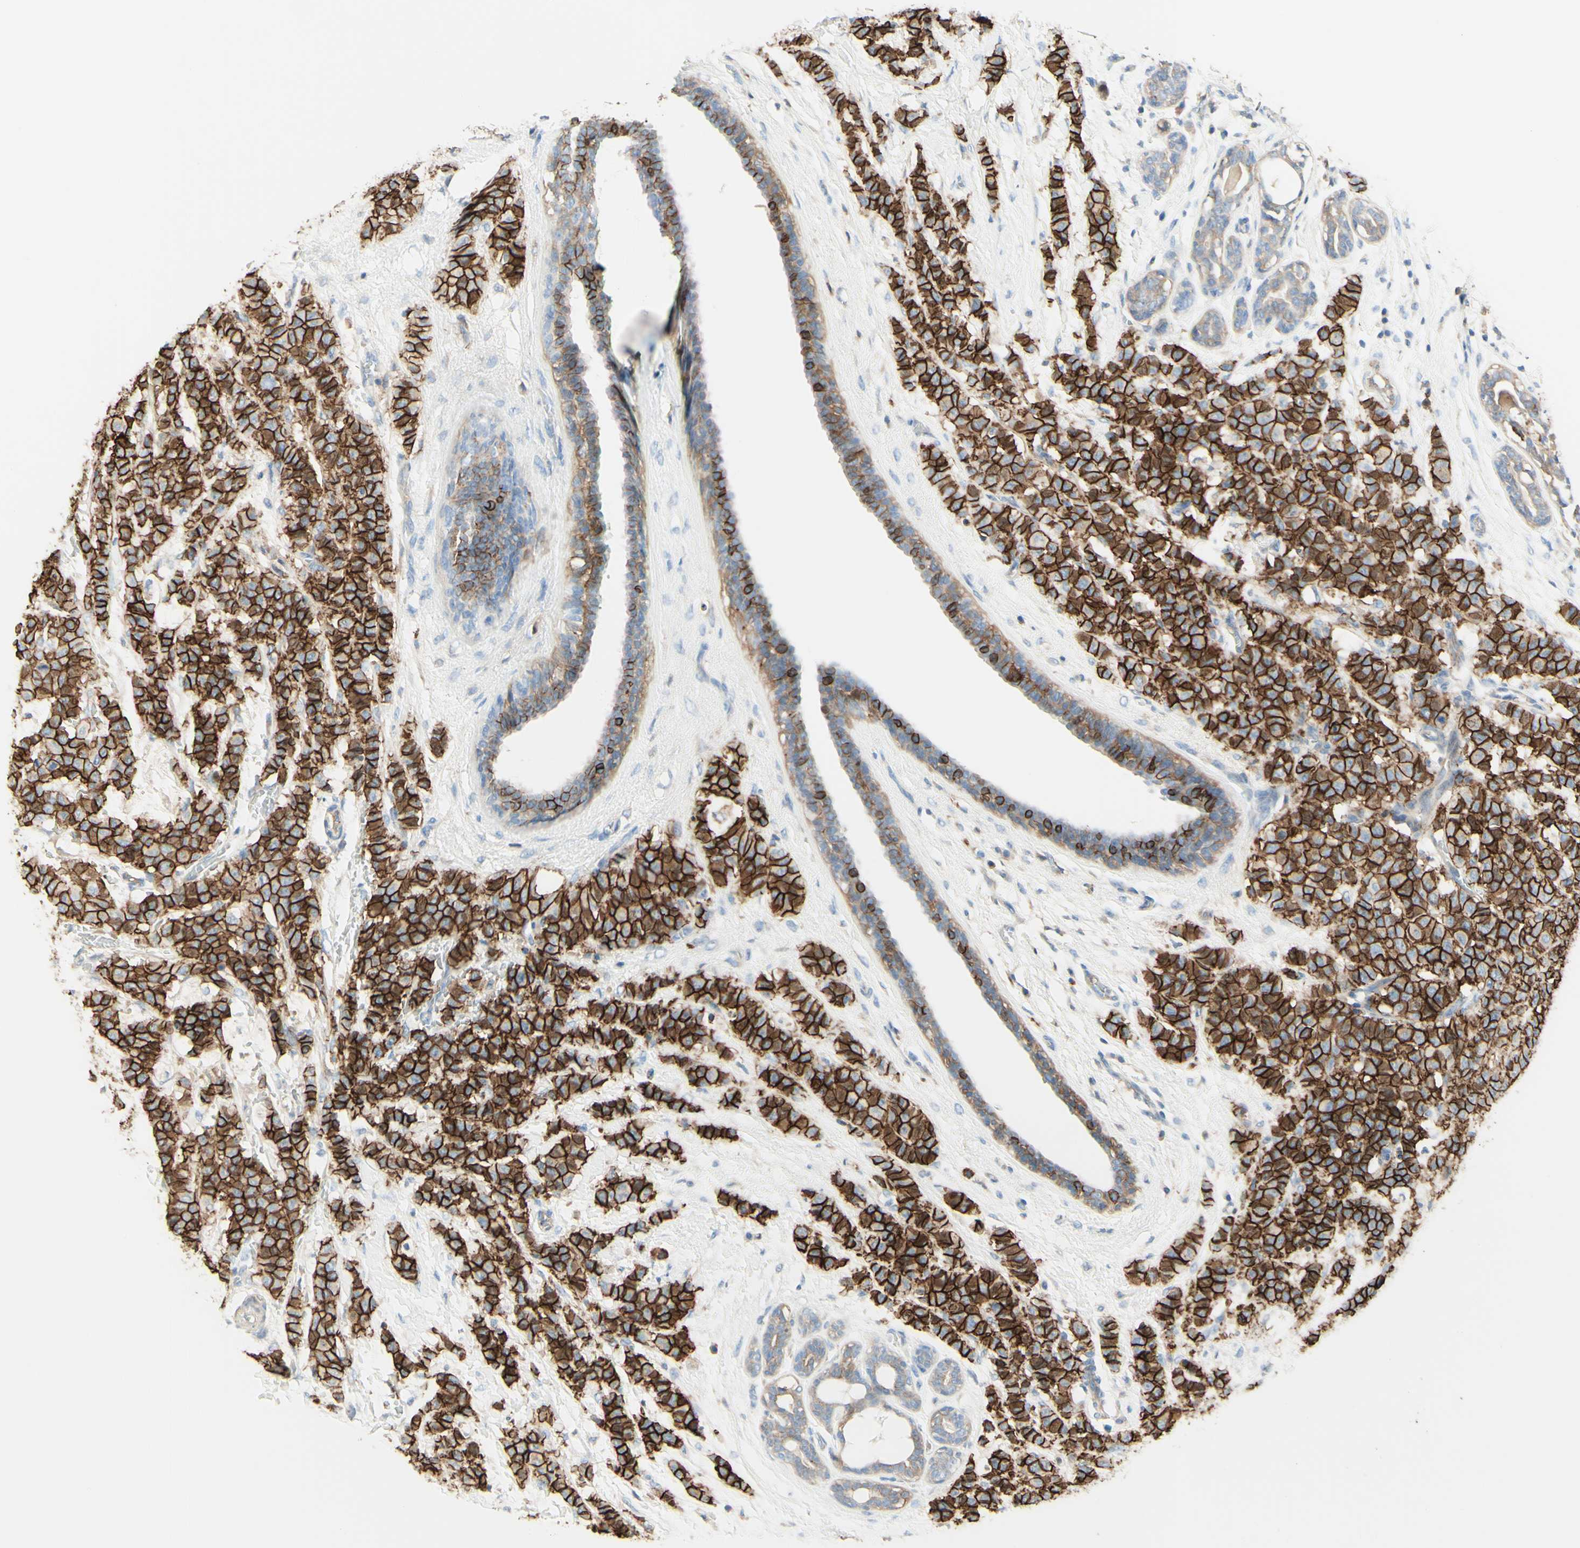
{"staining": {"intensity": "strong", "quantity": ">75%", "location": "cytoplasmic/membranous"}, "tissue": "breast cancer", "cell_type": "Tumor cells", "image_type": "cancer", "snomed": [{"axis": "morphology", "description": "Normal tissue, NOS"}, {"axis": "morphology", "description": "Duct carcinoma"}, {"axis": "topography", "description": "Breast"}], "caption": "Strong cytoplasmic/membranous protein positivity is seen in about >75% of tumor cells in invasive ductal carcinoma (breast). (Brightfield microscopy of DAB IHC at high magnification).", "gene": "ALCAM", "patient": {"sex": "female", "age": 40}}